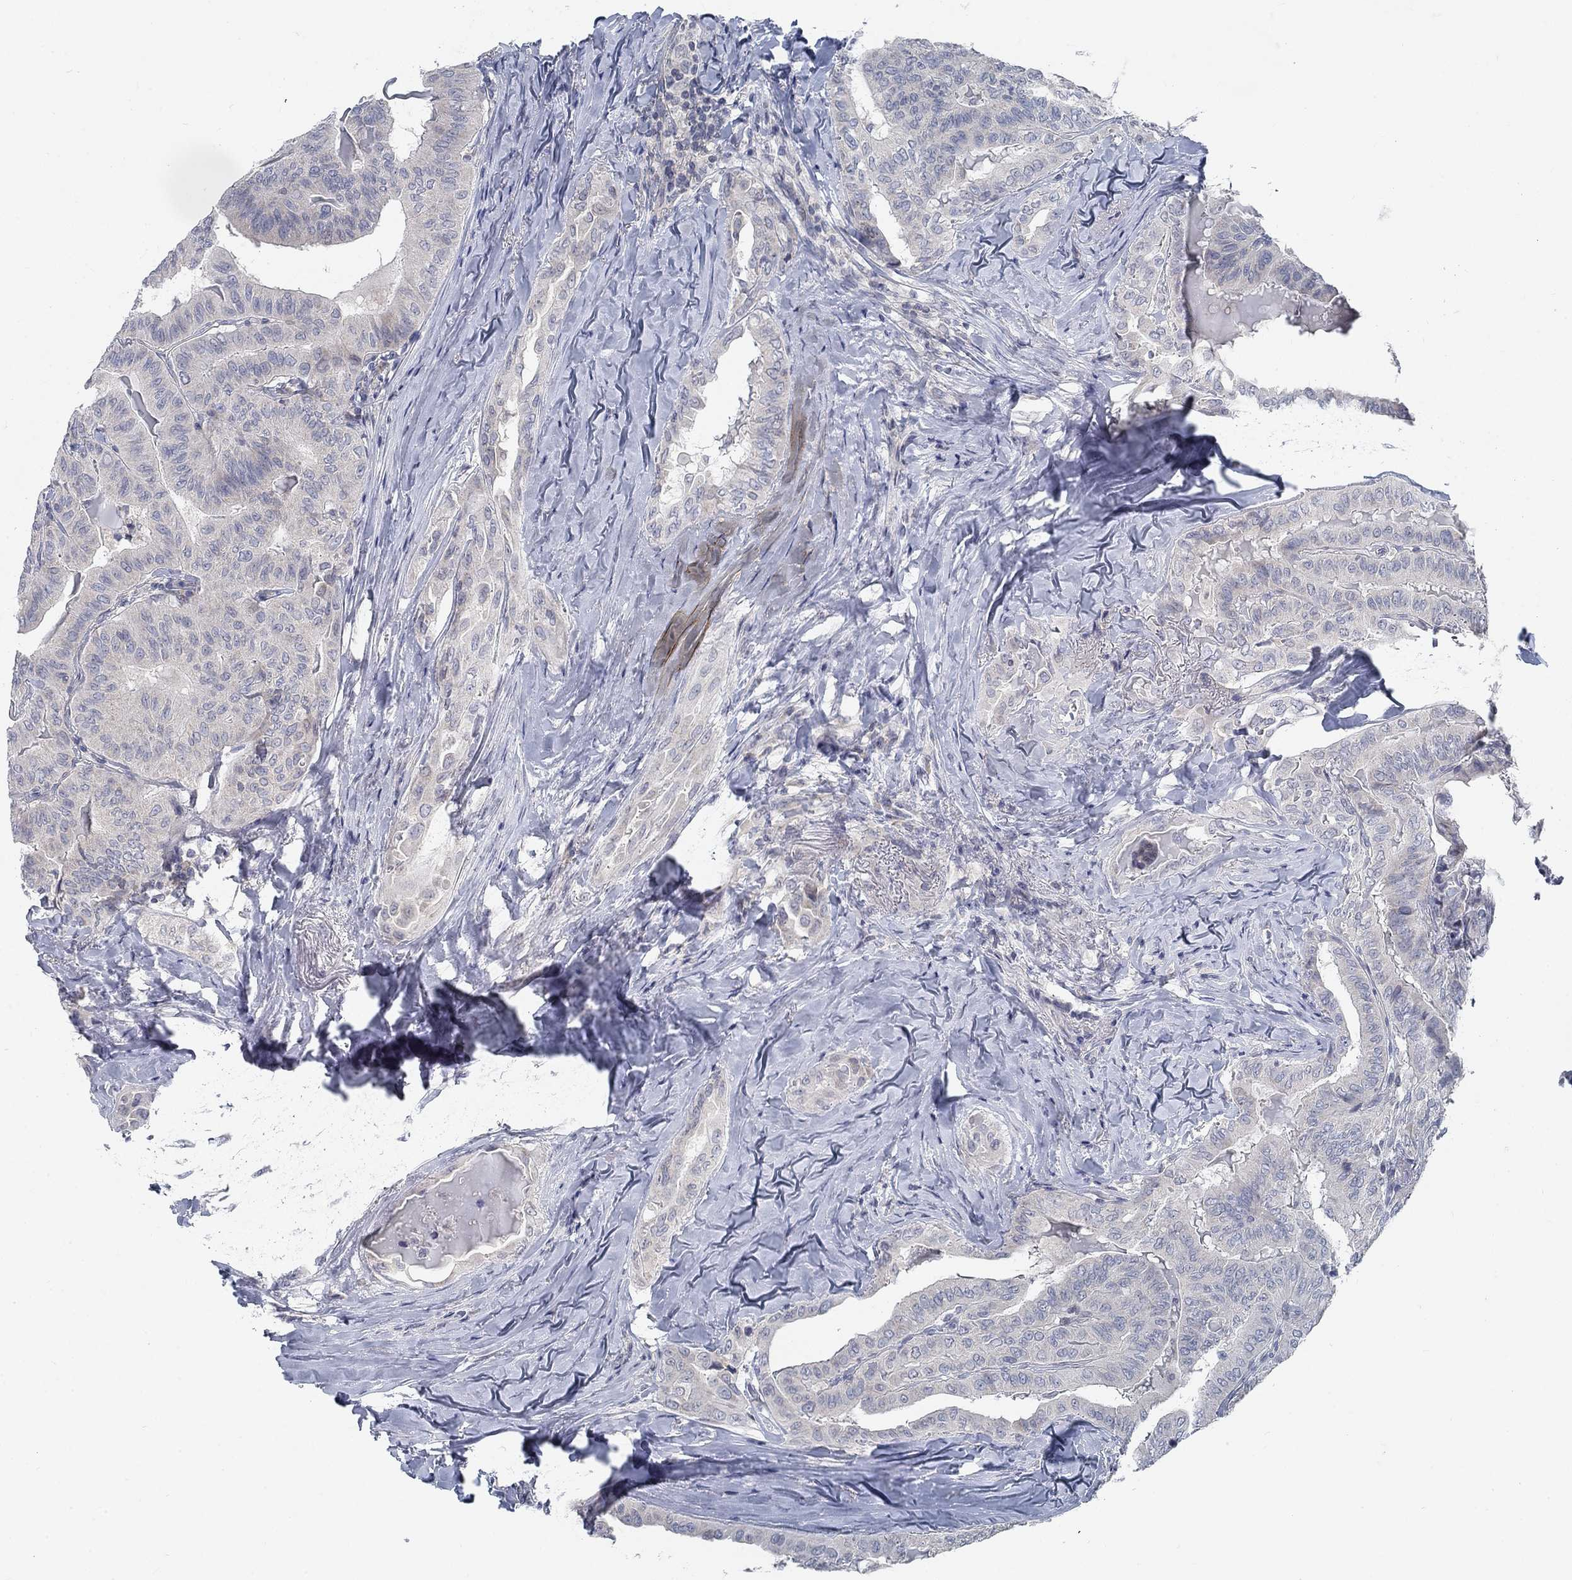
{"staining": {"intensity": "negative", "quantity": "none", "location": "none"}, "tissue": "thyroid cancer", "cell_type": "Tumor cells", "image_type": "cancer", "snomed": [{"axis": "morphology", "description": "Papillary adenocarcinoma, NOS"}, {"axis": "topography", "description": "Thyroid gland"}], "caption": "Immunohistochemical staining of human thyroid papillary adenocarcinoma shows no significant staining in tumor cells.", "gene": "ATP1A3", "patient": {"sex": "female", "age": 68}}